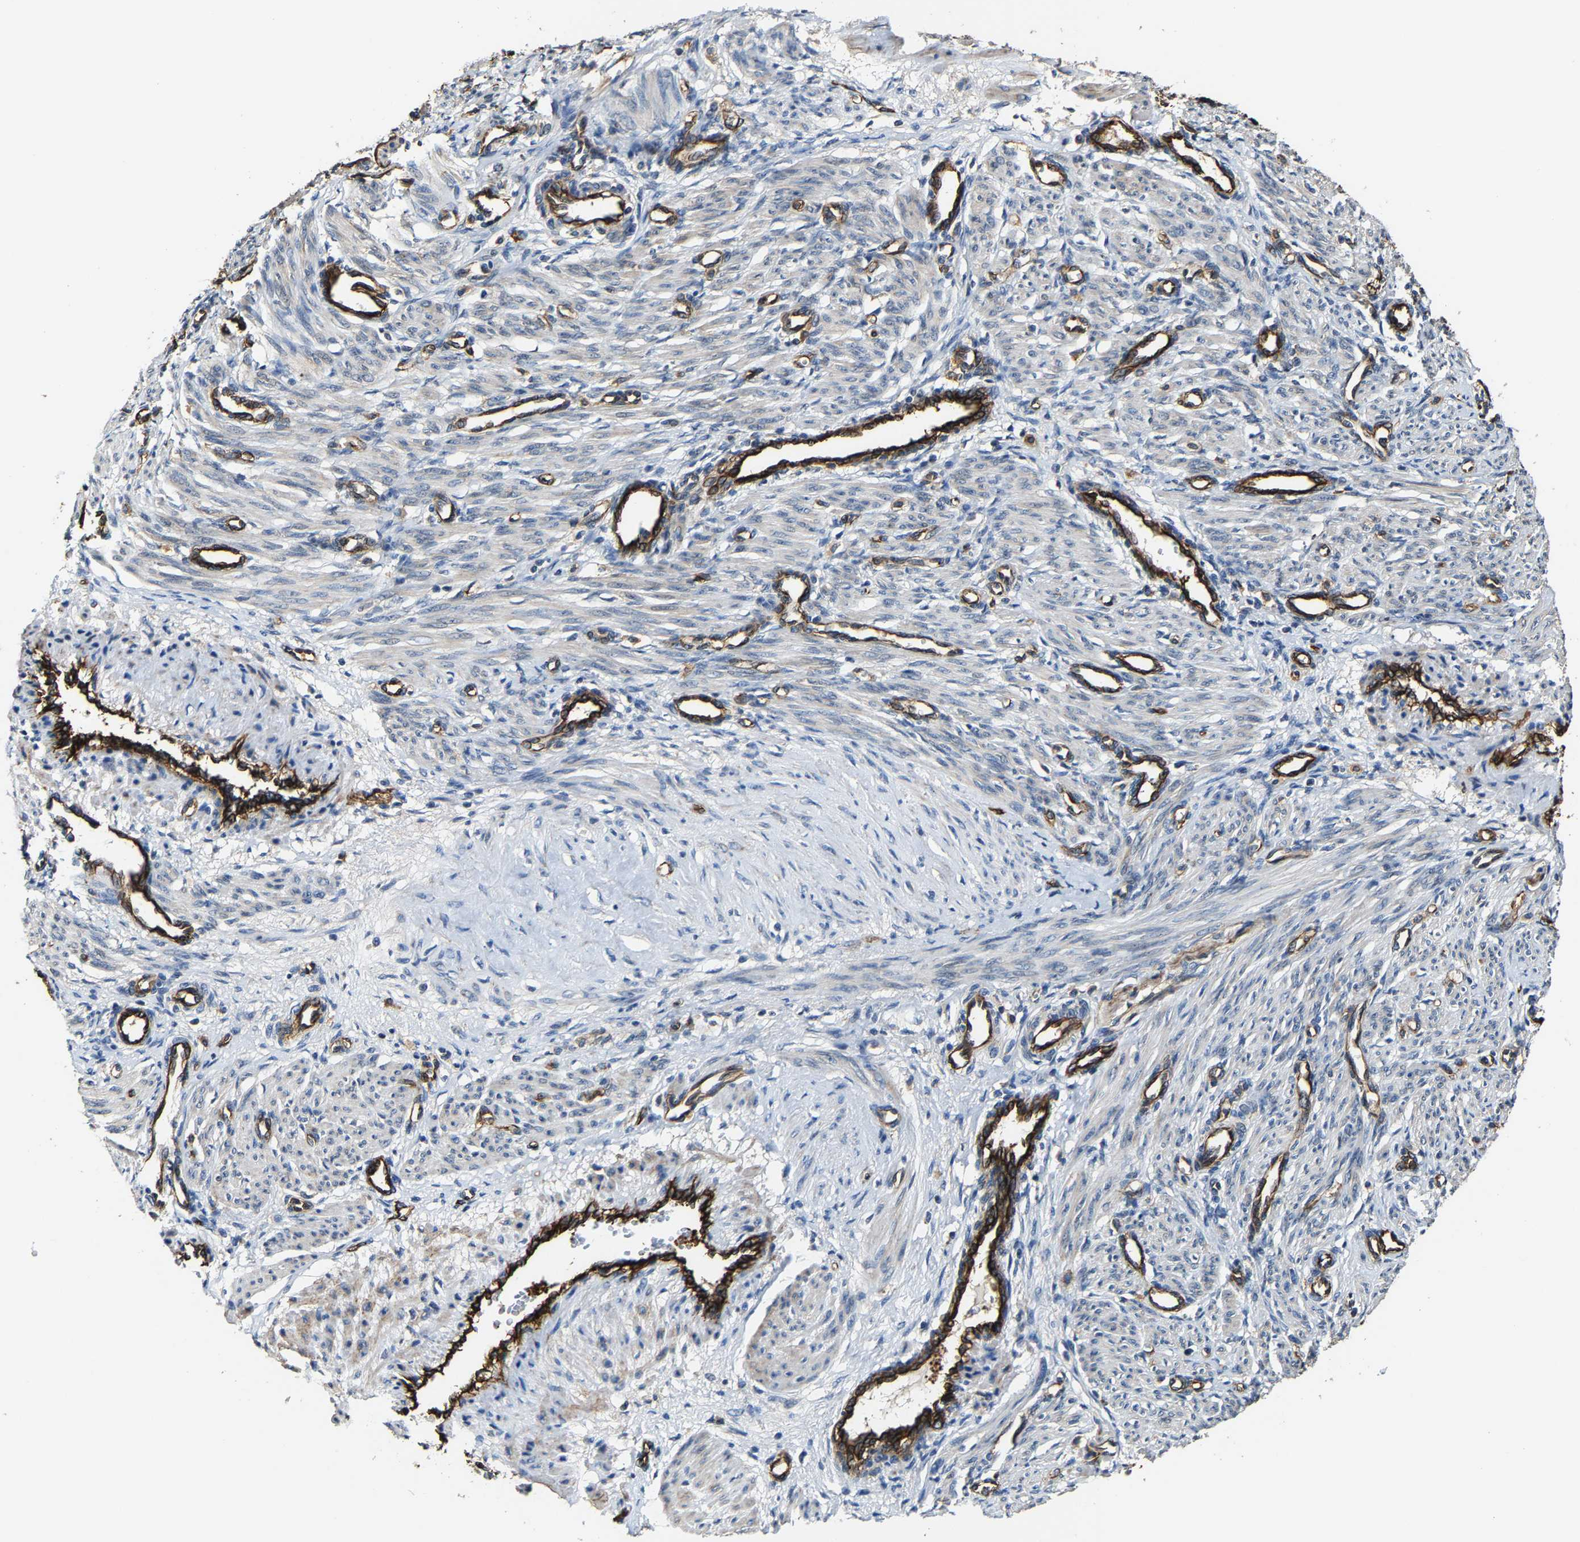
{"staining": {"intensity": "moderate", "quantity": "25%-75%", "location": "cytoplasmic/membranous"}, "tissue": "smooth muscle", "cell_type": "Smooth muscle cells", "image_type": "normal", "snomed": [{"axis": "morphology", "description": "Normal tissue, NOS"}, {"axis": "topography", "description": "Endometrium"}], "caption": "Human smooth muscle stained for a protein (brown) displays moderate cytoplasmic/membranous positive staining in about 25%-75% of smooth muscle cells.", "gene": "GFRA3", "patient": {"sex": "female", "age": 33}}